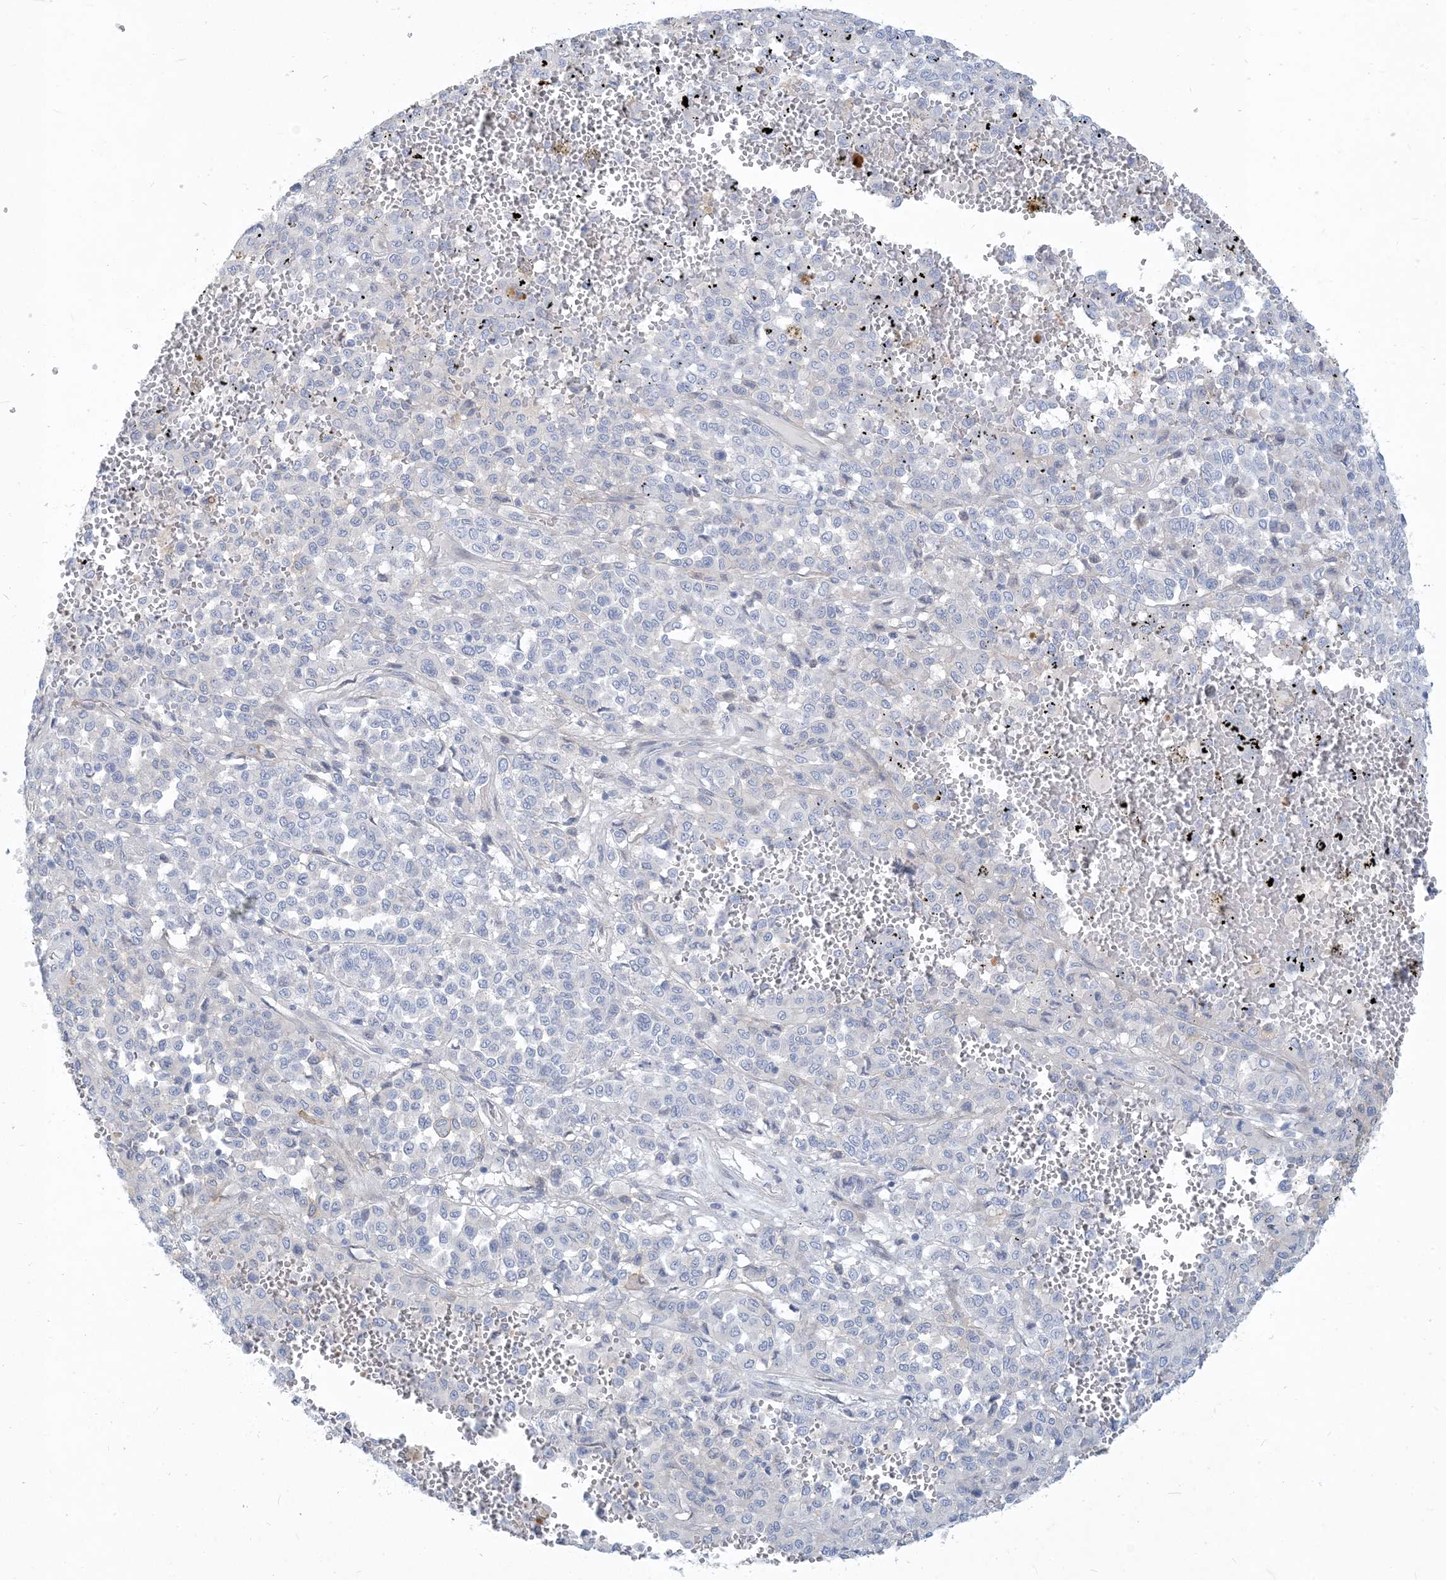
{"staining": {"intensity": "negative", "quantity": "none", "location": "none"}, "tissue": "melanoma", "cell_type": "Tumor cells", "image_type": "cancer", "snomed": [{"axis": "morphology", "description": "Malignant melanoma, Metastatic site"}, {"axis": "topography", "description": "Pancreas"}], "caption": "Tumor cells show no significant protein staining in melanoma.", "gene": "MOXD1", "patient": {"sex": "female", "age": 30}}